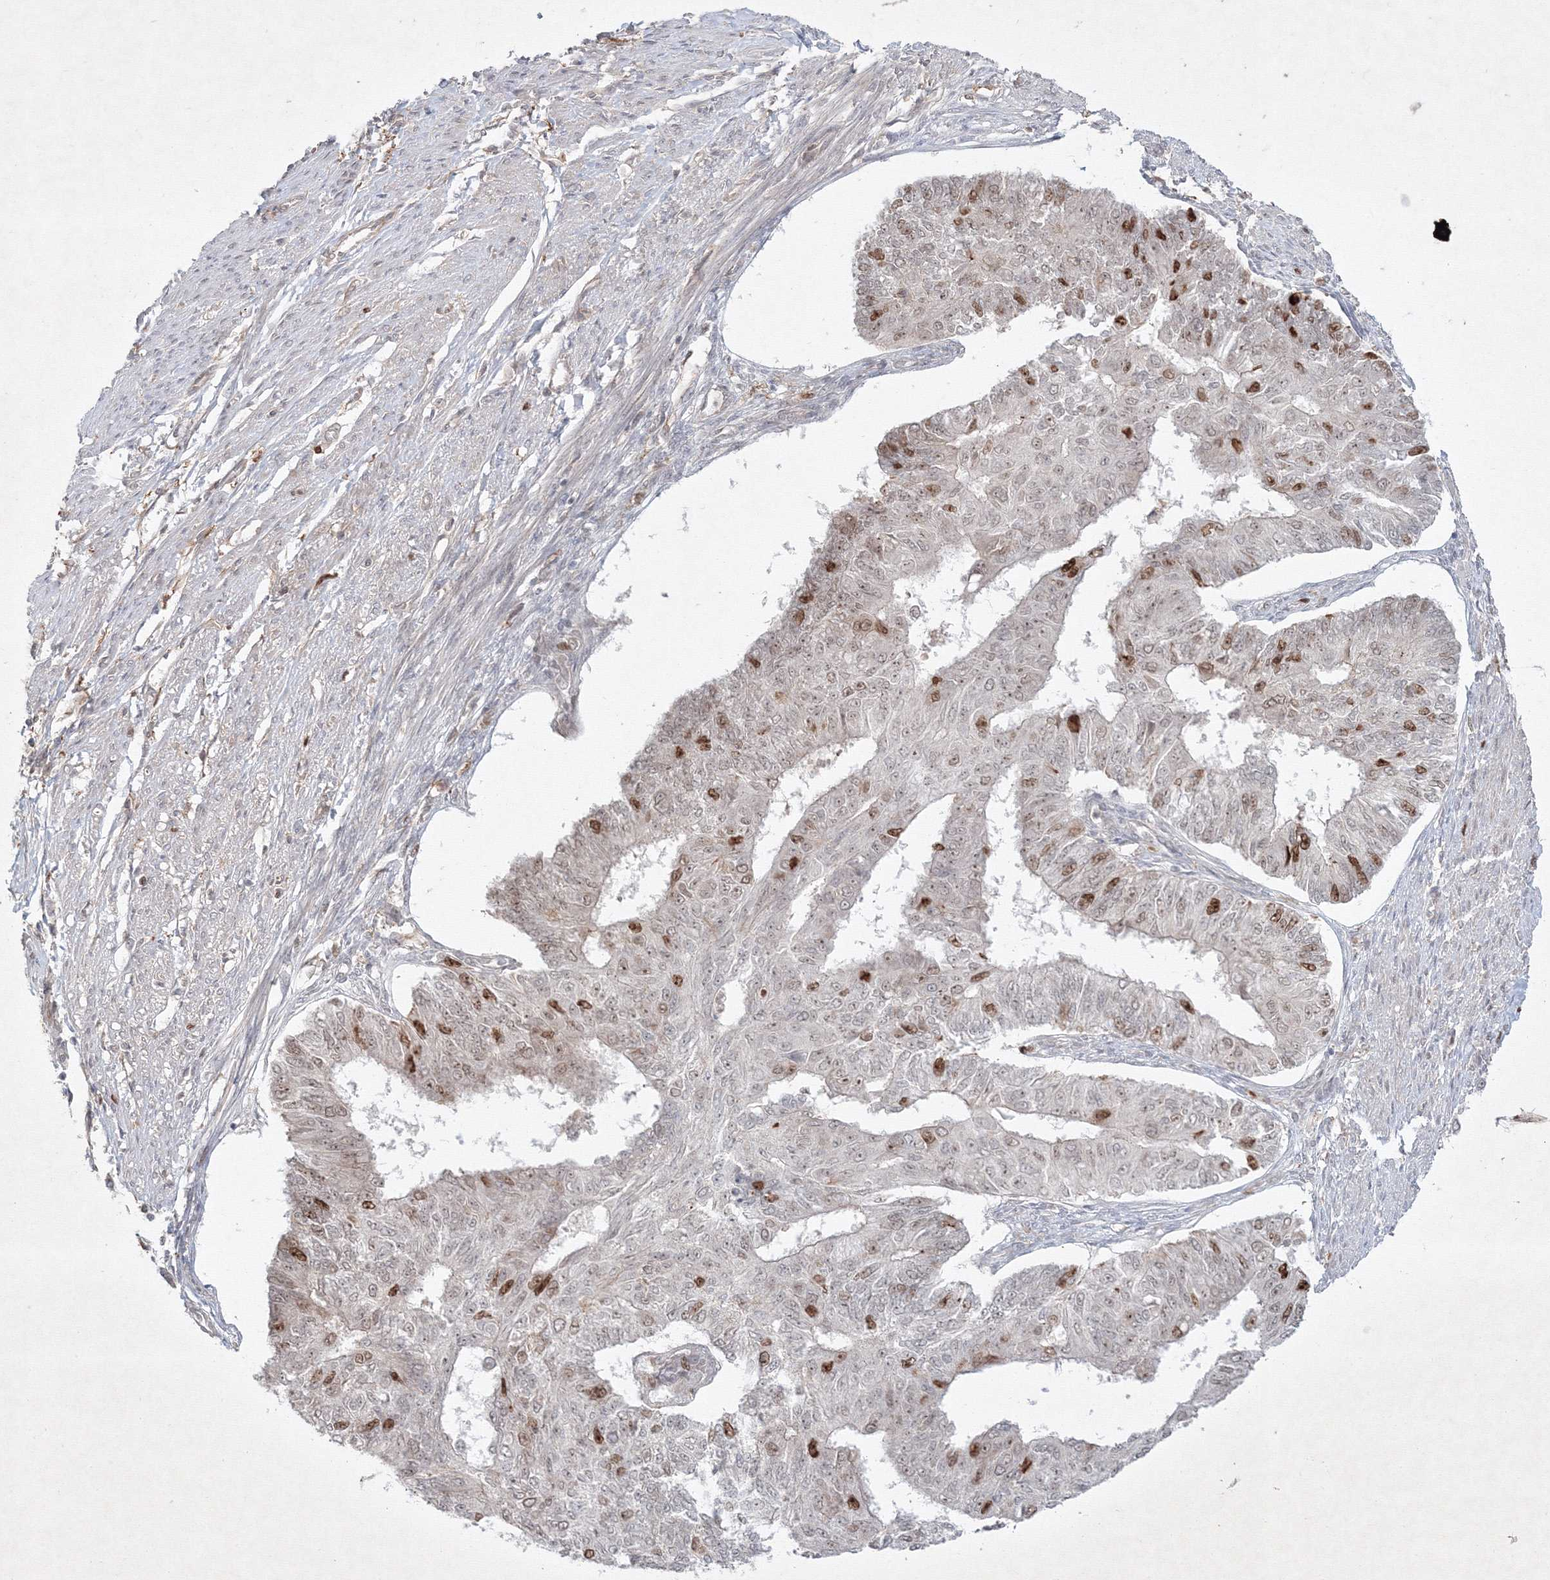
{"staining": {"intensity": "strong", "quantity": "<25%", "location": "nuclear"}, "tissue": "endometrial cancer", "cell_type": "Tumor cells", "image_type": "cancer", "snomed": [{"axis": "morphology", "description": "Adenocarcinoma, NOS"}, {"axis": "topography", "description": "Endometrium"}], "caption": "Immunohistochemical staining of human endometrial cancer (adenocarcinoma) demonstrates strong nuclear protein staining in approximately <25% of tumor cells.", "gene": "KIF20A", "patient": {"sex": "female", "age": 32}}